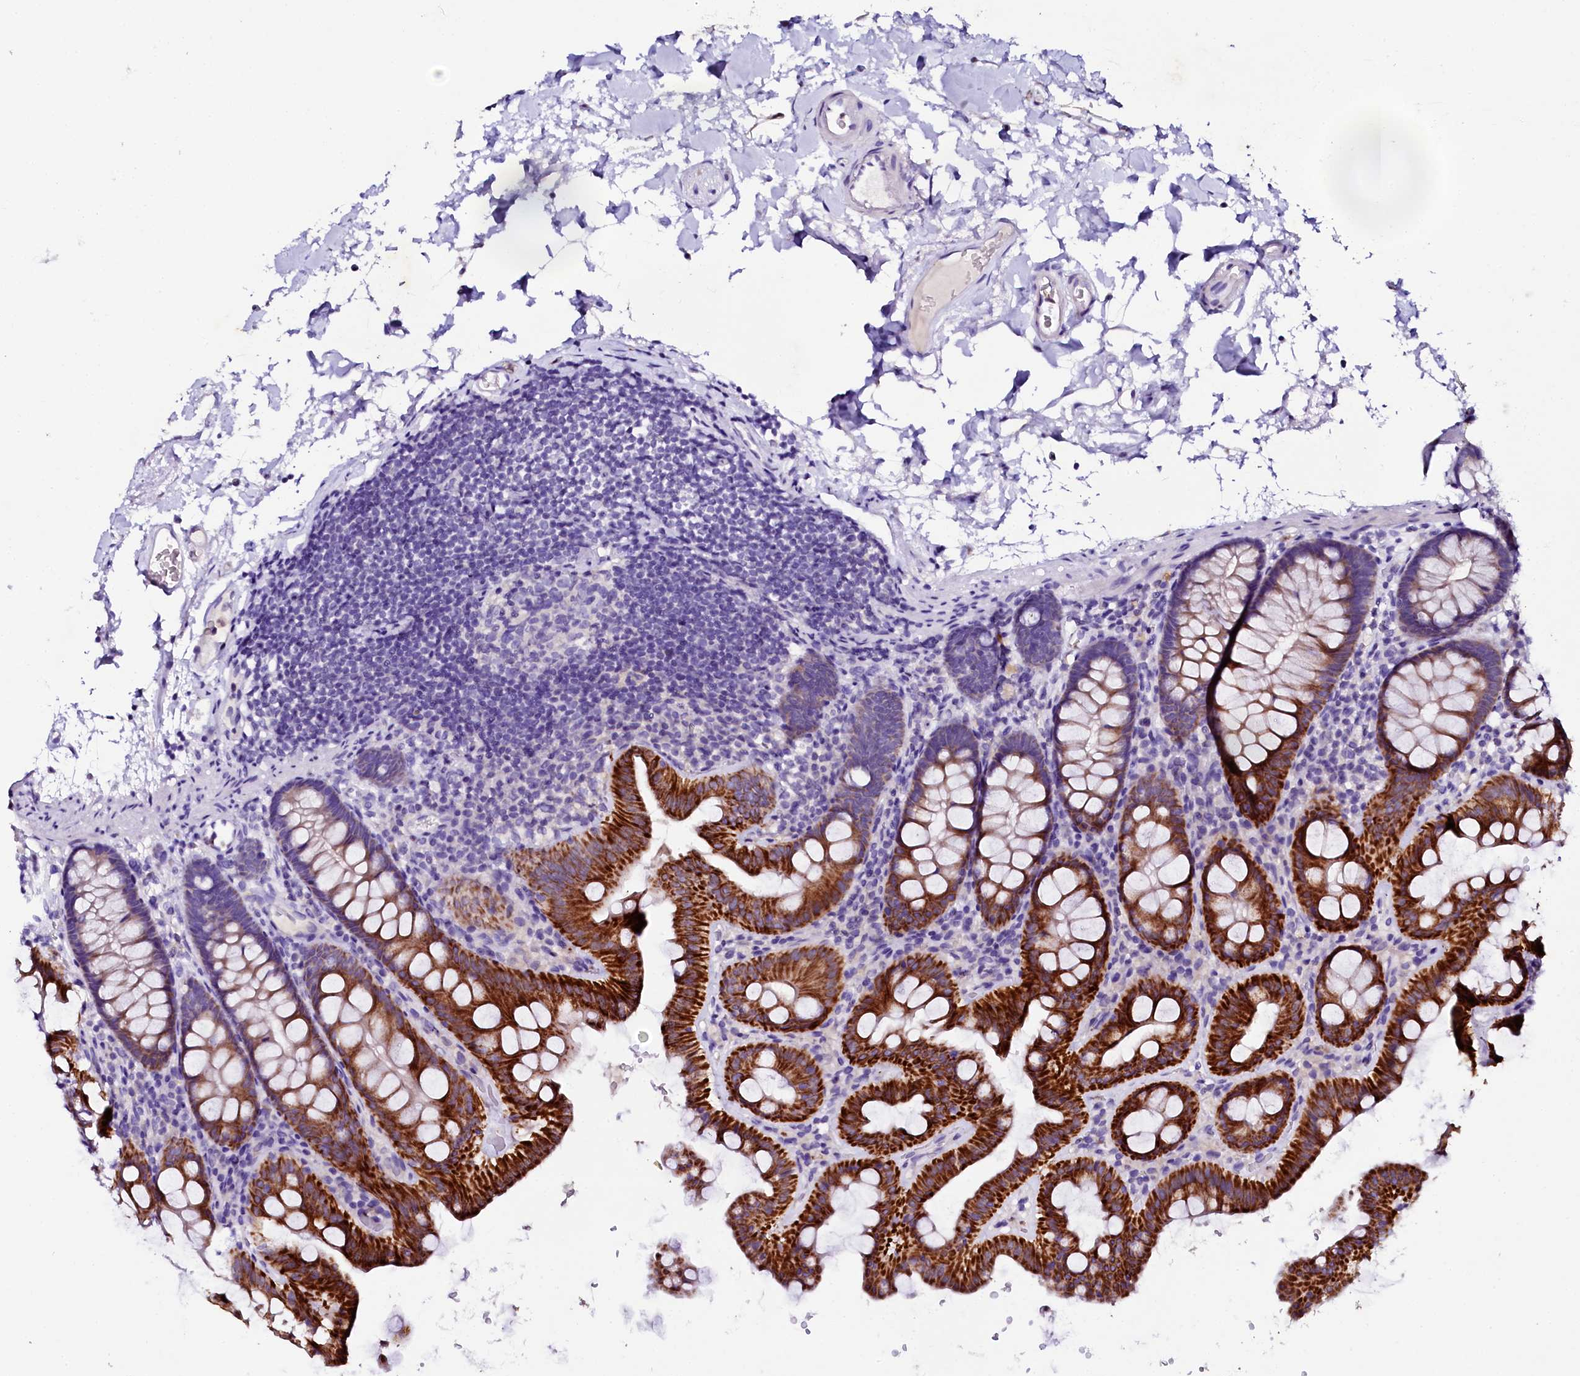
{"staining": {"intensity": "negative", "quantity": "none", "location": "none"}, "tissue": "colon", "cell_type": "Endothelial cells", "image_type": "normal", "snomed": [{"axis": "morphology", "description": "Normal tissue, NOS"}, {"axis": "topography", "description": "Colon"}], "caption": "This is an IHC micrograph of normal human colon. There is no expression in endothelial cells.", "gene": "NAA16", "patient": {"sex": "male", "age": 75}}